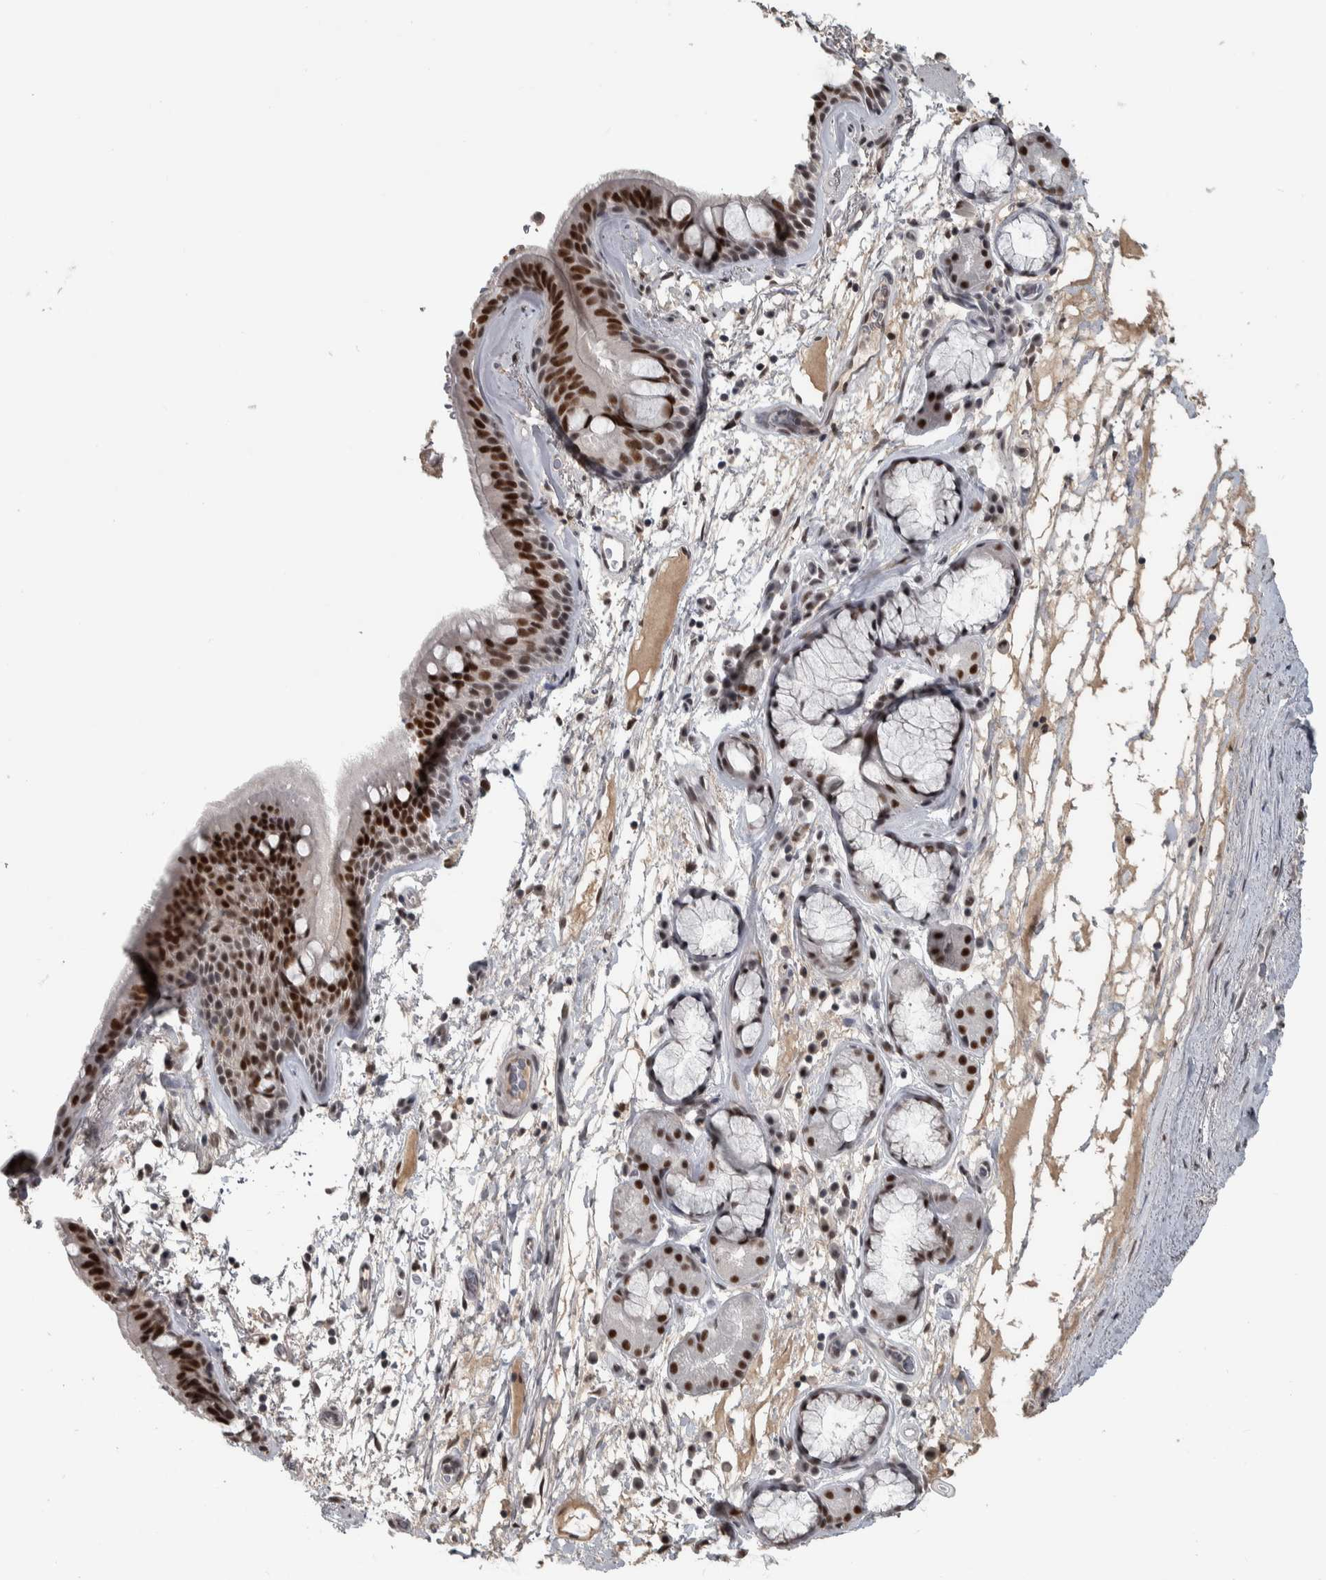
{"staining": {"intensity": "strong", "quantity": ">75%", "location": "nuclear"}, "tissue": "bronchus", "cell_type": "Respiratory epithelial cells", "image_type": "normal", "snomed": [{"axis": "morphology", "description": "Normal tissue, NOS"}, {"axis": "topography", "description": "Cartilage tissue"}], "caption": "The image shows immunohistochemical staining of unremarkable bronchus. There is strong nuclear positivity is present in about >75% of respiratory epithelial cells. The staining is performed using DAB brown chromogen to label protein expression. The nuclei are counter-stained blue using hematoxylin.", "gene": "DDX42", "patient": {"sex": "female", "age": 63}}